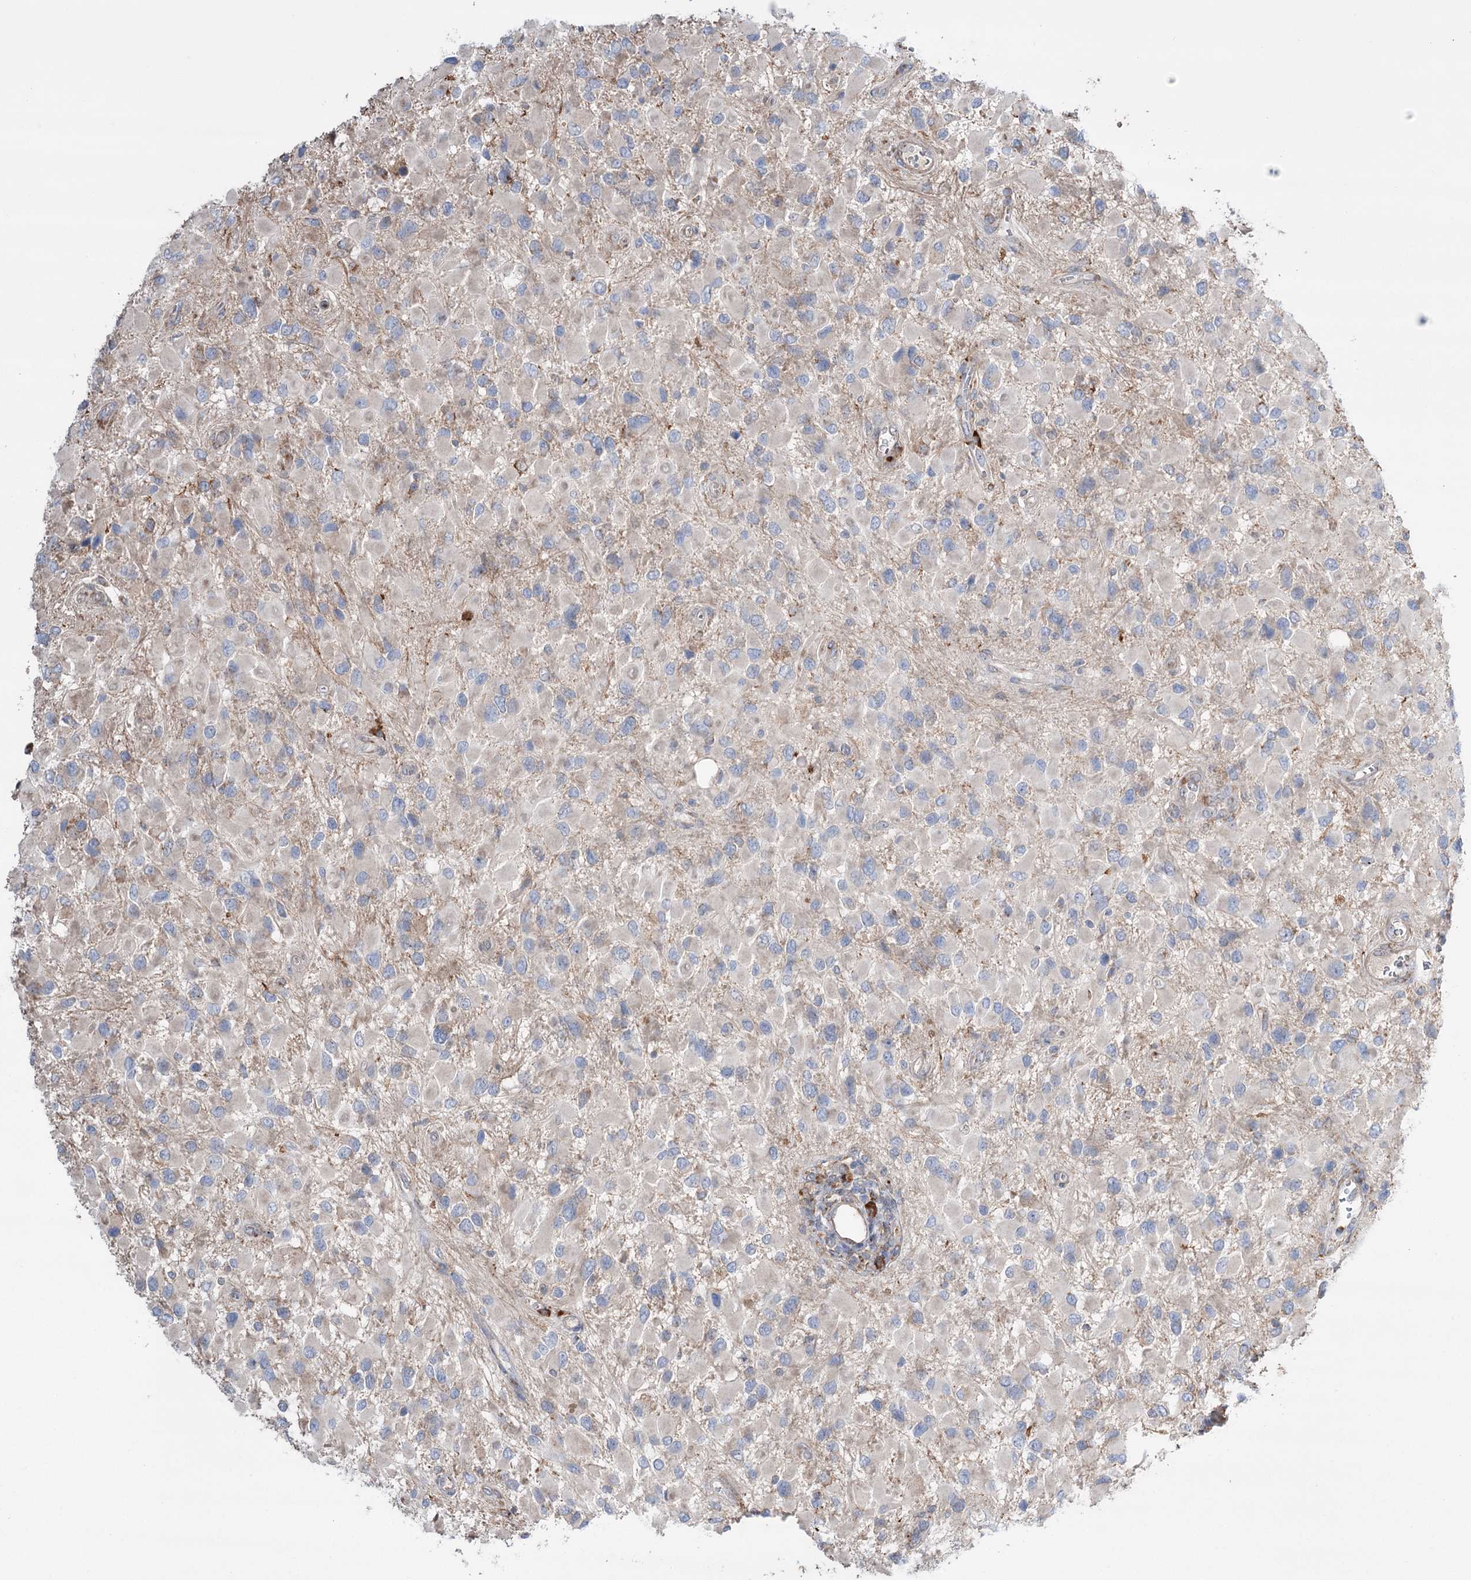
{"staining": {"intensity": "negative", "quantity": "none", "location": "none"}, "tissue": "glioma", "cell_type": "Tumor cells", "image_type": "cancer", "snomed": [{"axis": "morphology", "description": "Glioma, malignant, High grade"}, {"axis": "topography", "description": "Brain"}], "caption": "This is an IHC histopathology image of human malignant high-grade glioma. There is no staining in tumor cells.", "gene": "TRIM71", "patient": {"sex": "male", "age": 53}}